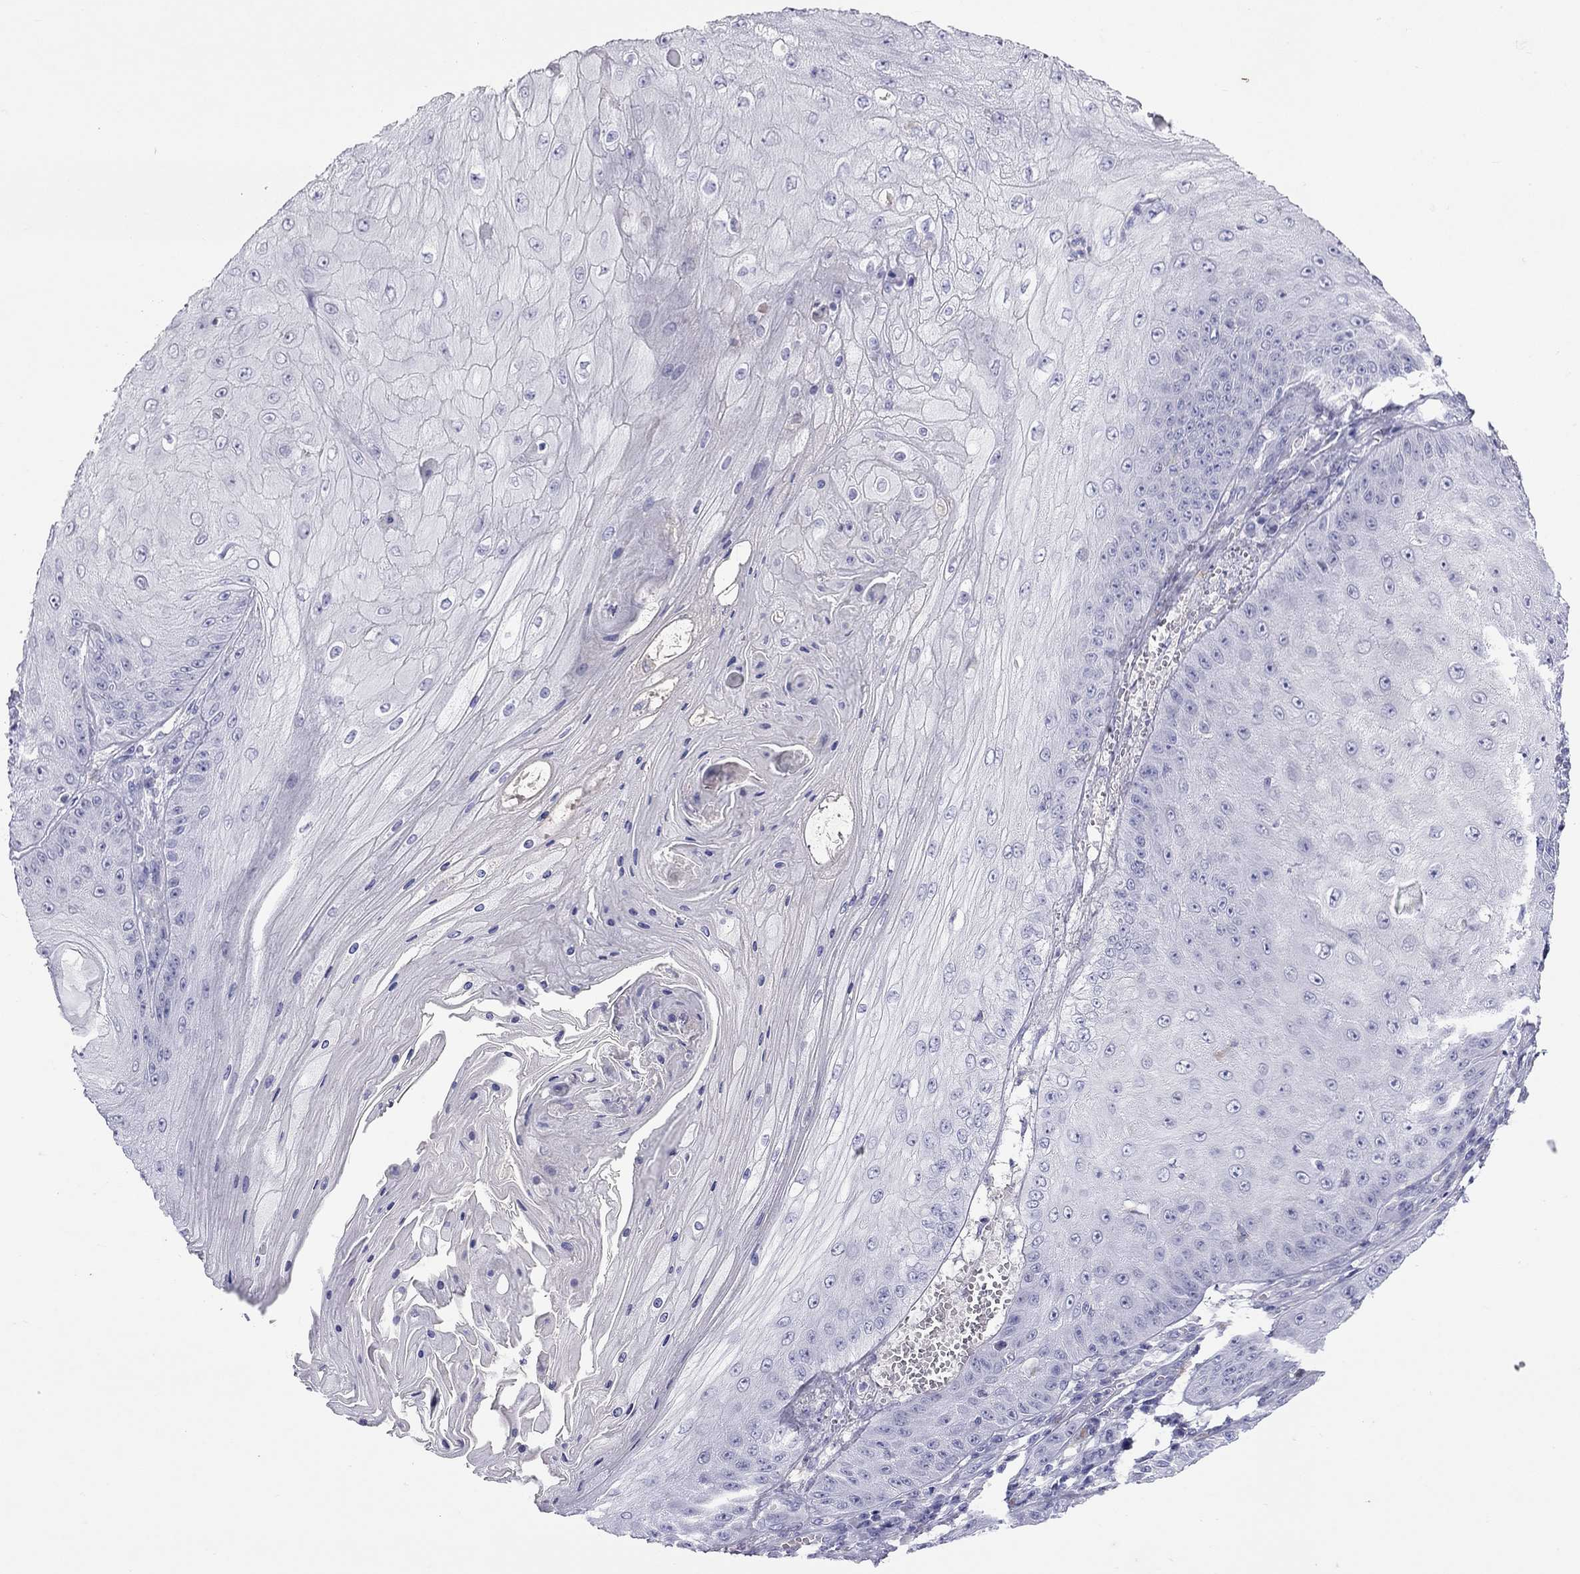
{"staining": {"intensity": "negative", "quantity": "none", "location": "none"}, "tissue": "skin cancer", "cell_type": "Tumor cells", "image_type": "cancer", "snomed": [{"axis": "morphology", "description": "Squamous cell carcinoma, NOS"}, {"axis": "topography", "description": "Skin"}], "caption": "Tumor cells show no significant positivity in skin cancer.", "gene": "MUC16", "patient": {"sex": "male", "age": 70}}